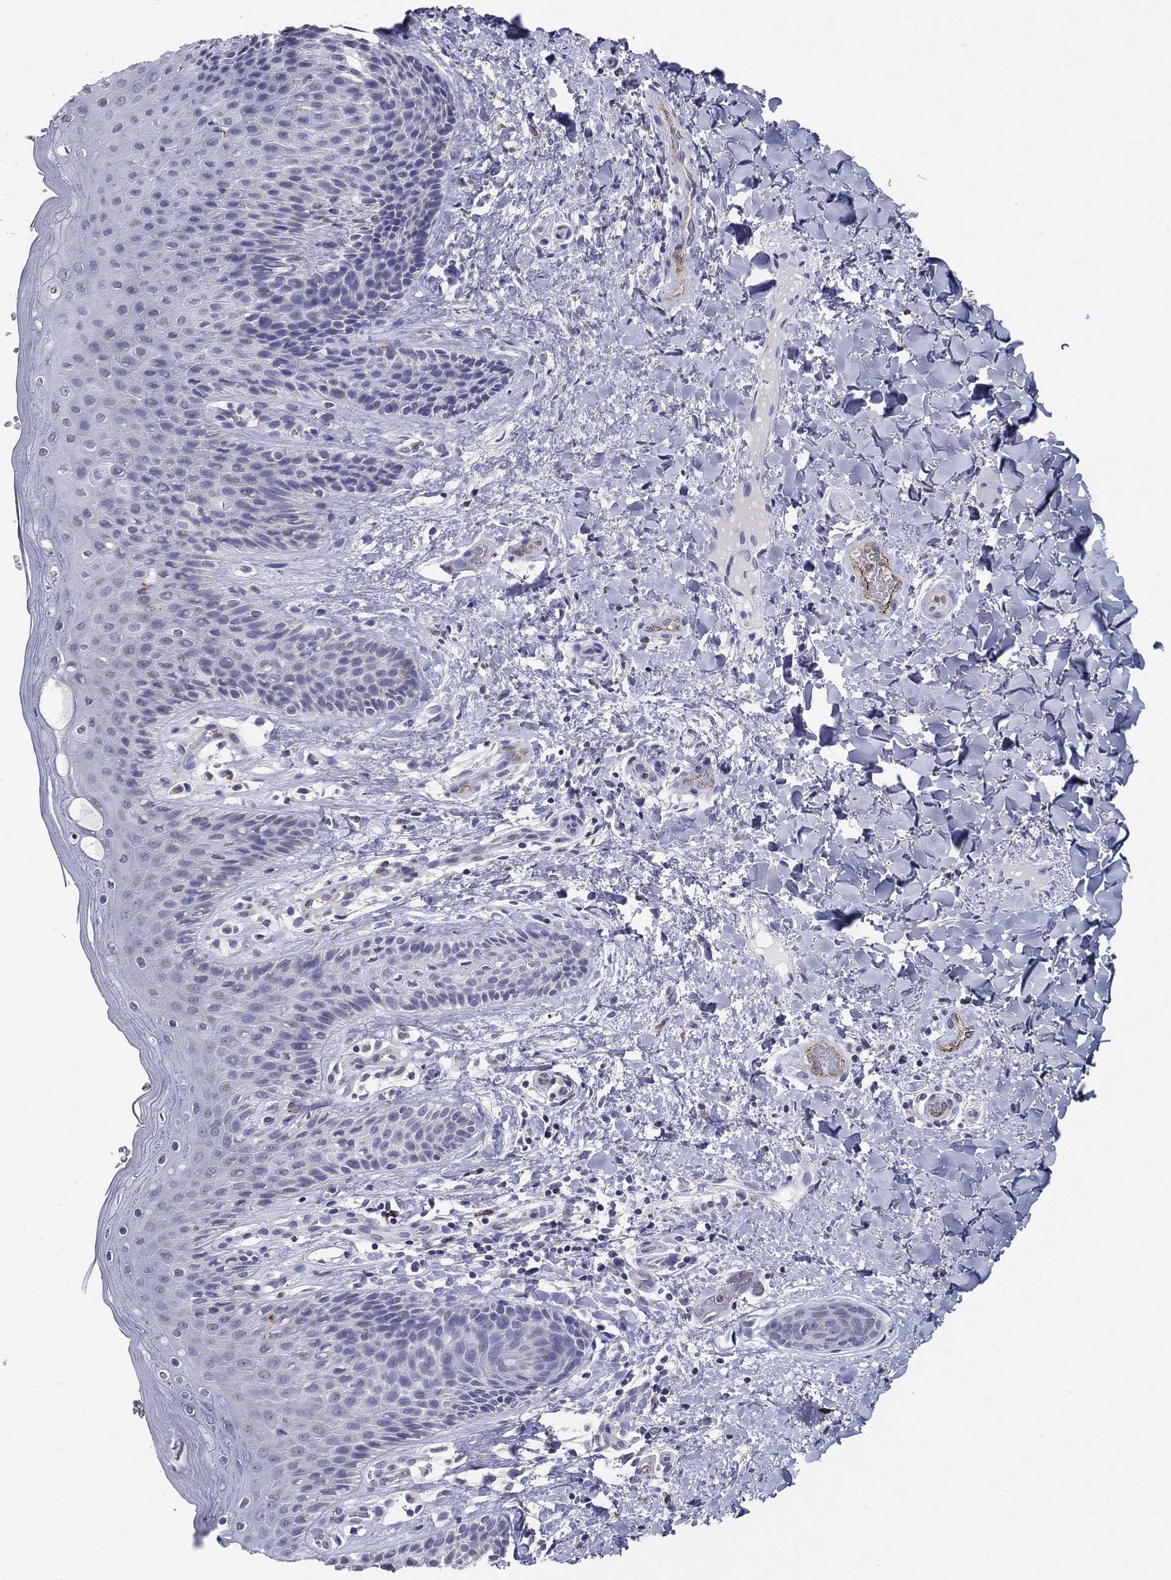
{"staining": {"intensity": "negative", "quantity": "none", "location": "none"}, "tissue": "skin", "cell_type": "Epidermal cells", "image_type": "normal", "snomed": [{"axis": "morphology", "description": "Normal tissue, NOS"}, {"axis": "topography", "description": "Anal"}], "caption": "This is an IHC image of normal human skin. There is no expression in epidermal cells.", "gene": "TINAG", "patient": {"sex": "male", "age": 36}}